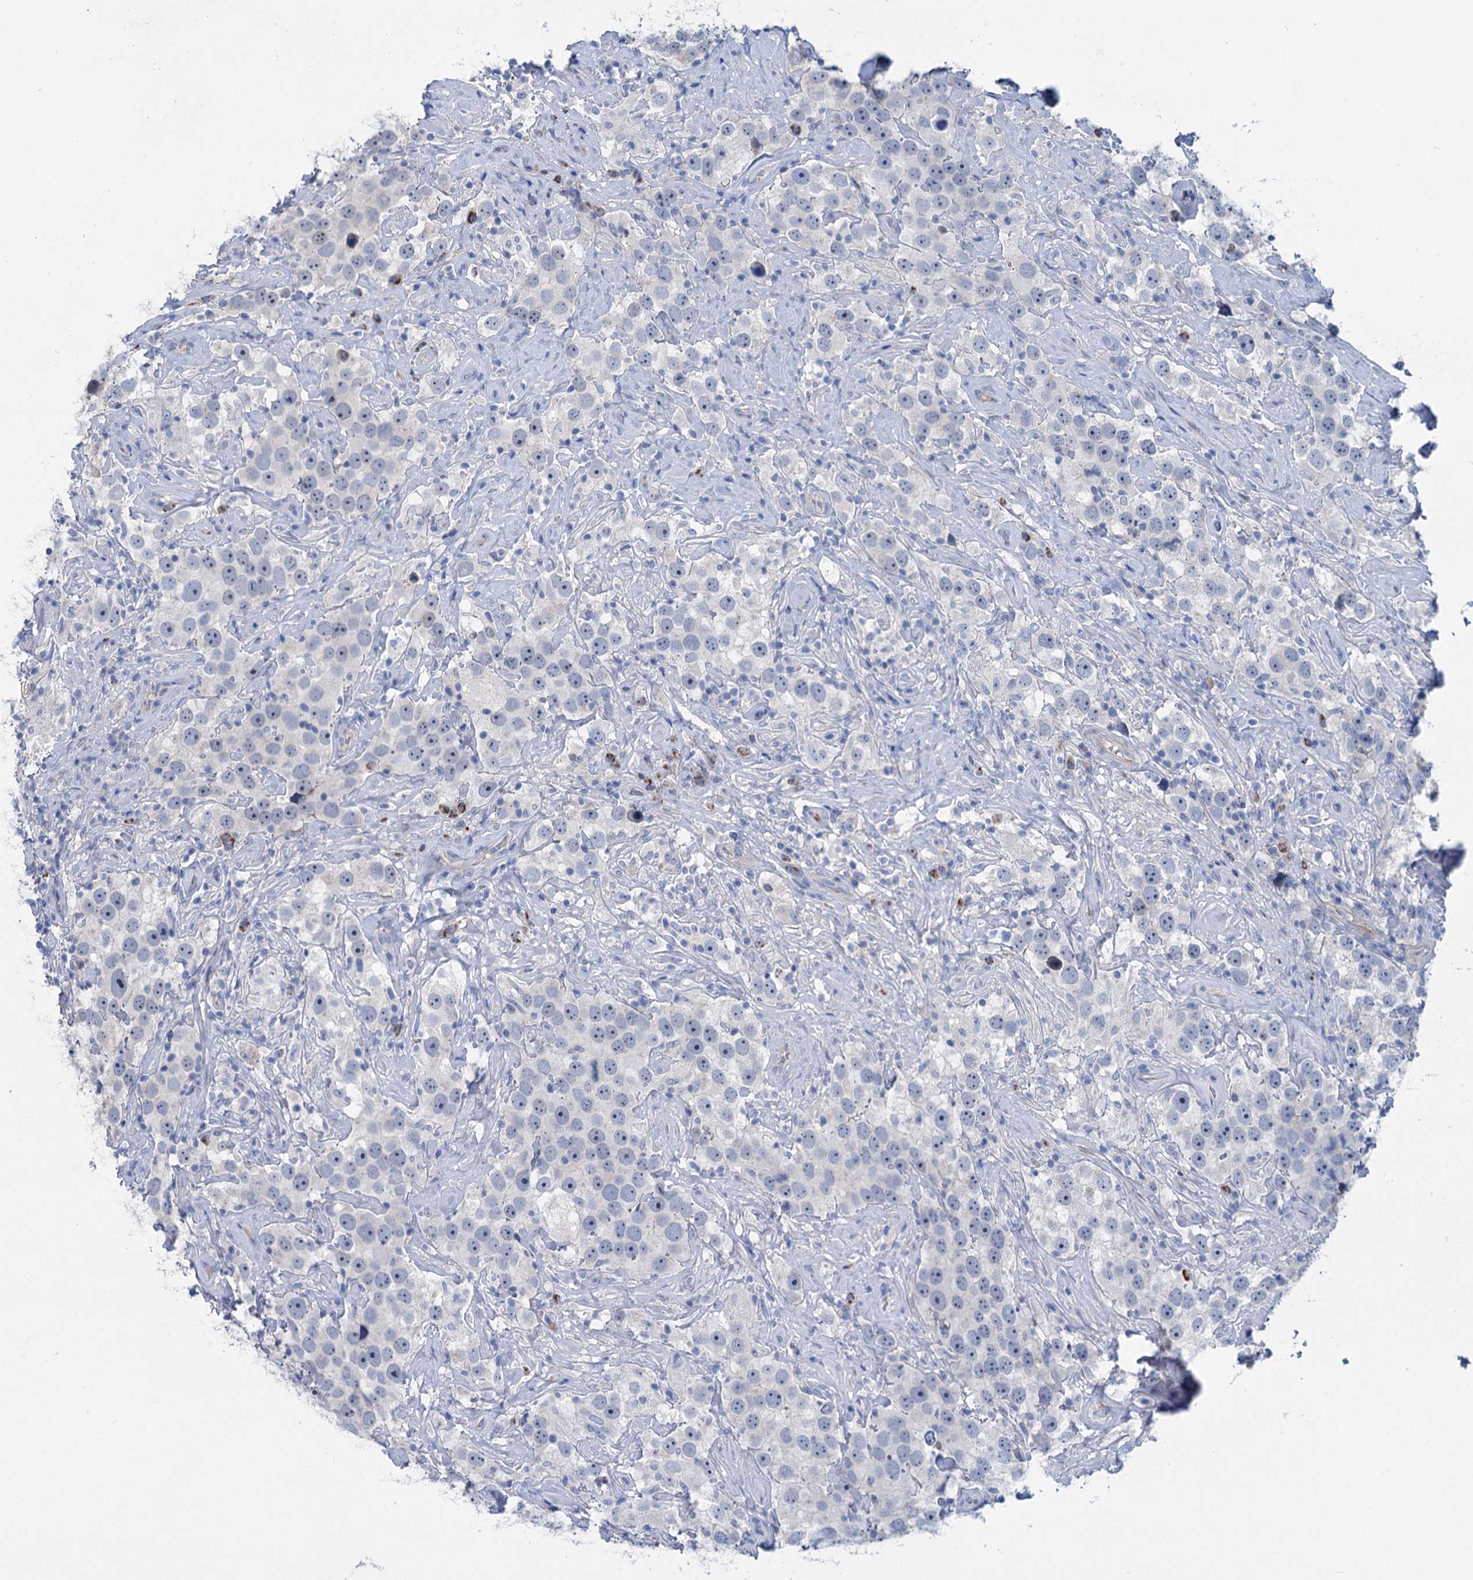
{"staining": {"intensity": "negative", "quantity": "none", "location": "none"}, "tissue": "testis cancer", "cell_type": "Tumor cells", "image_type": "cancer", "snomed": [{"axis": "morphology", "description": "Seminoma, NOS"}, {"axis": "topography", "description": "Testis"}], "caption": "Immunohistochemistry (IHC) of human testis cancer shows no positivity in tumor cells.", "gene": "CHDH", "patient": {"sex": "male", "age": 49}}